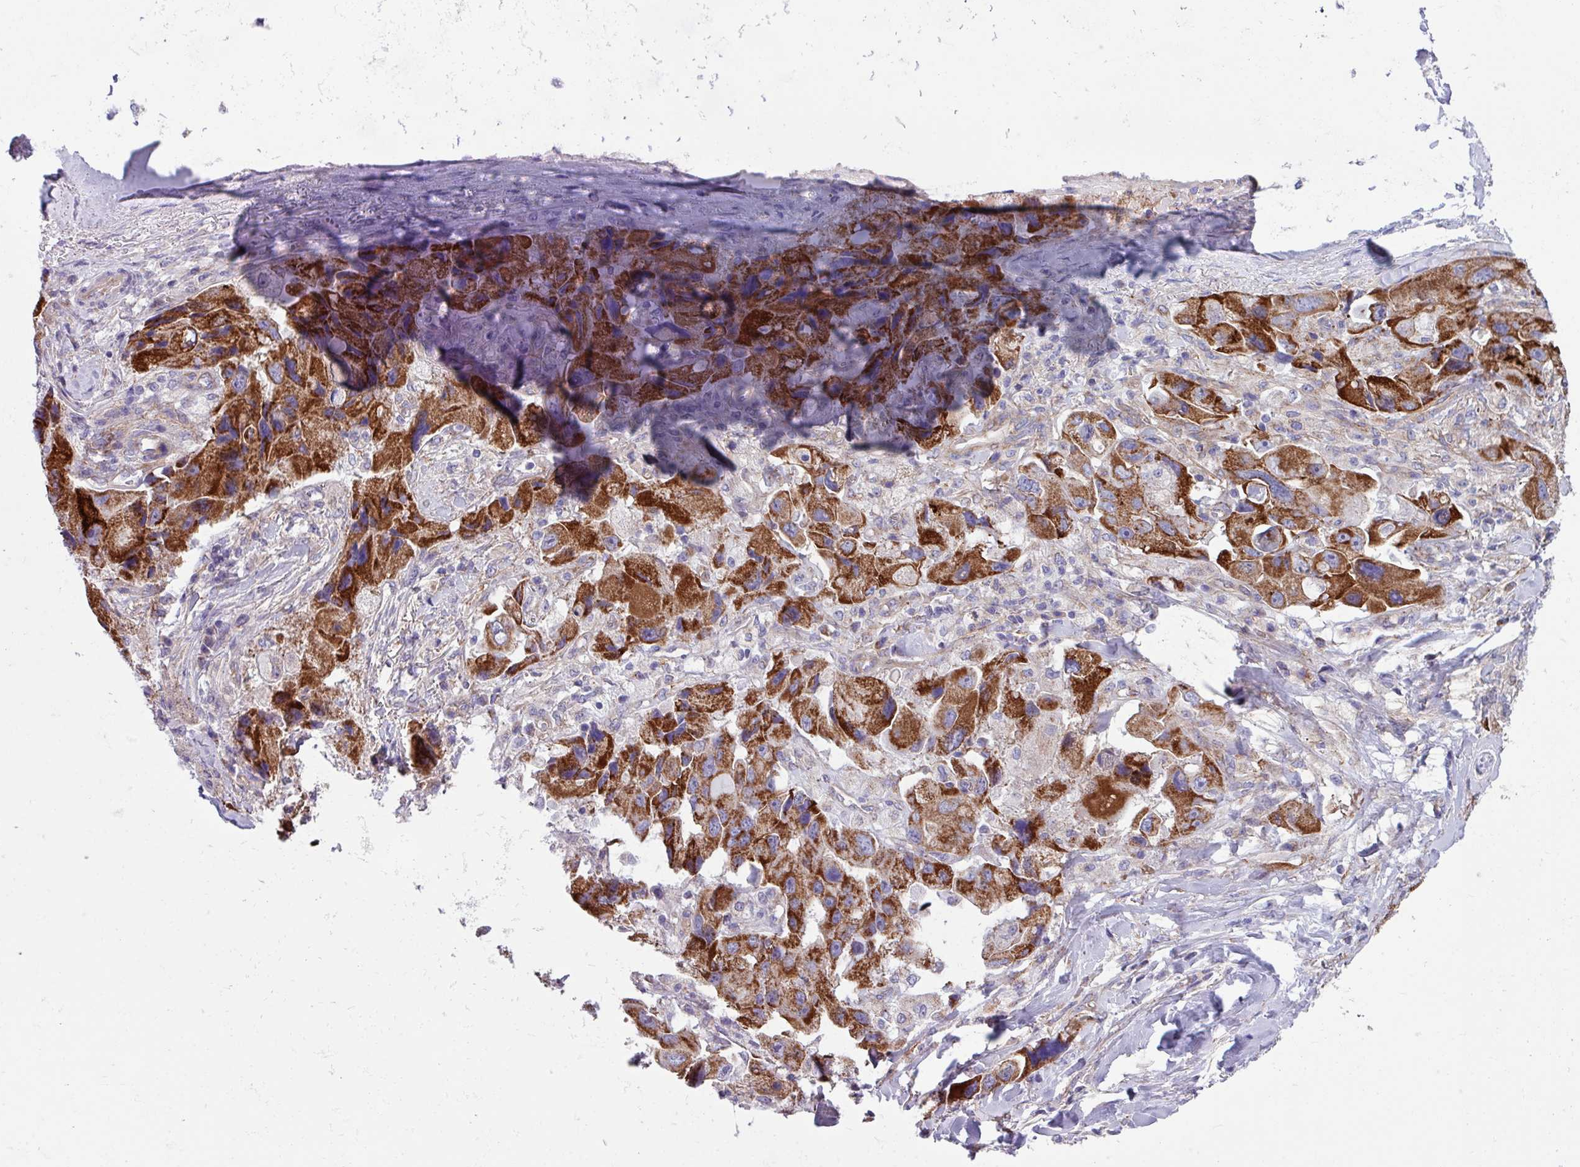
{"staining": {"intensity": "strong", "quantity": ">75%", "location": "cytoplasmic/membranous"}, "tissue": "lung cancer", "cell_type": "Tumor cells", "image_type": "cancer", "snomed": [{"axis": "morphology", "description": "Adenocarcinoma, NOS"}, {"axis": "topography", "description": "Lung"}], "caption": "Immunohistochemical staining of lung adenocarcinoma shows strong cytoplasmic/membranous protein positivity in about >75% of tumor cells.", "gene": "OTULIN", "patient": {"sex": "female", "age": 54}}